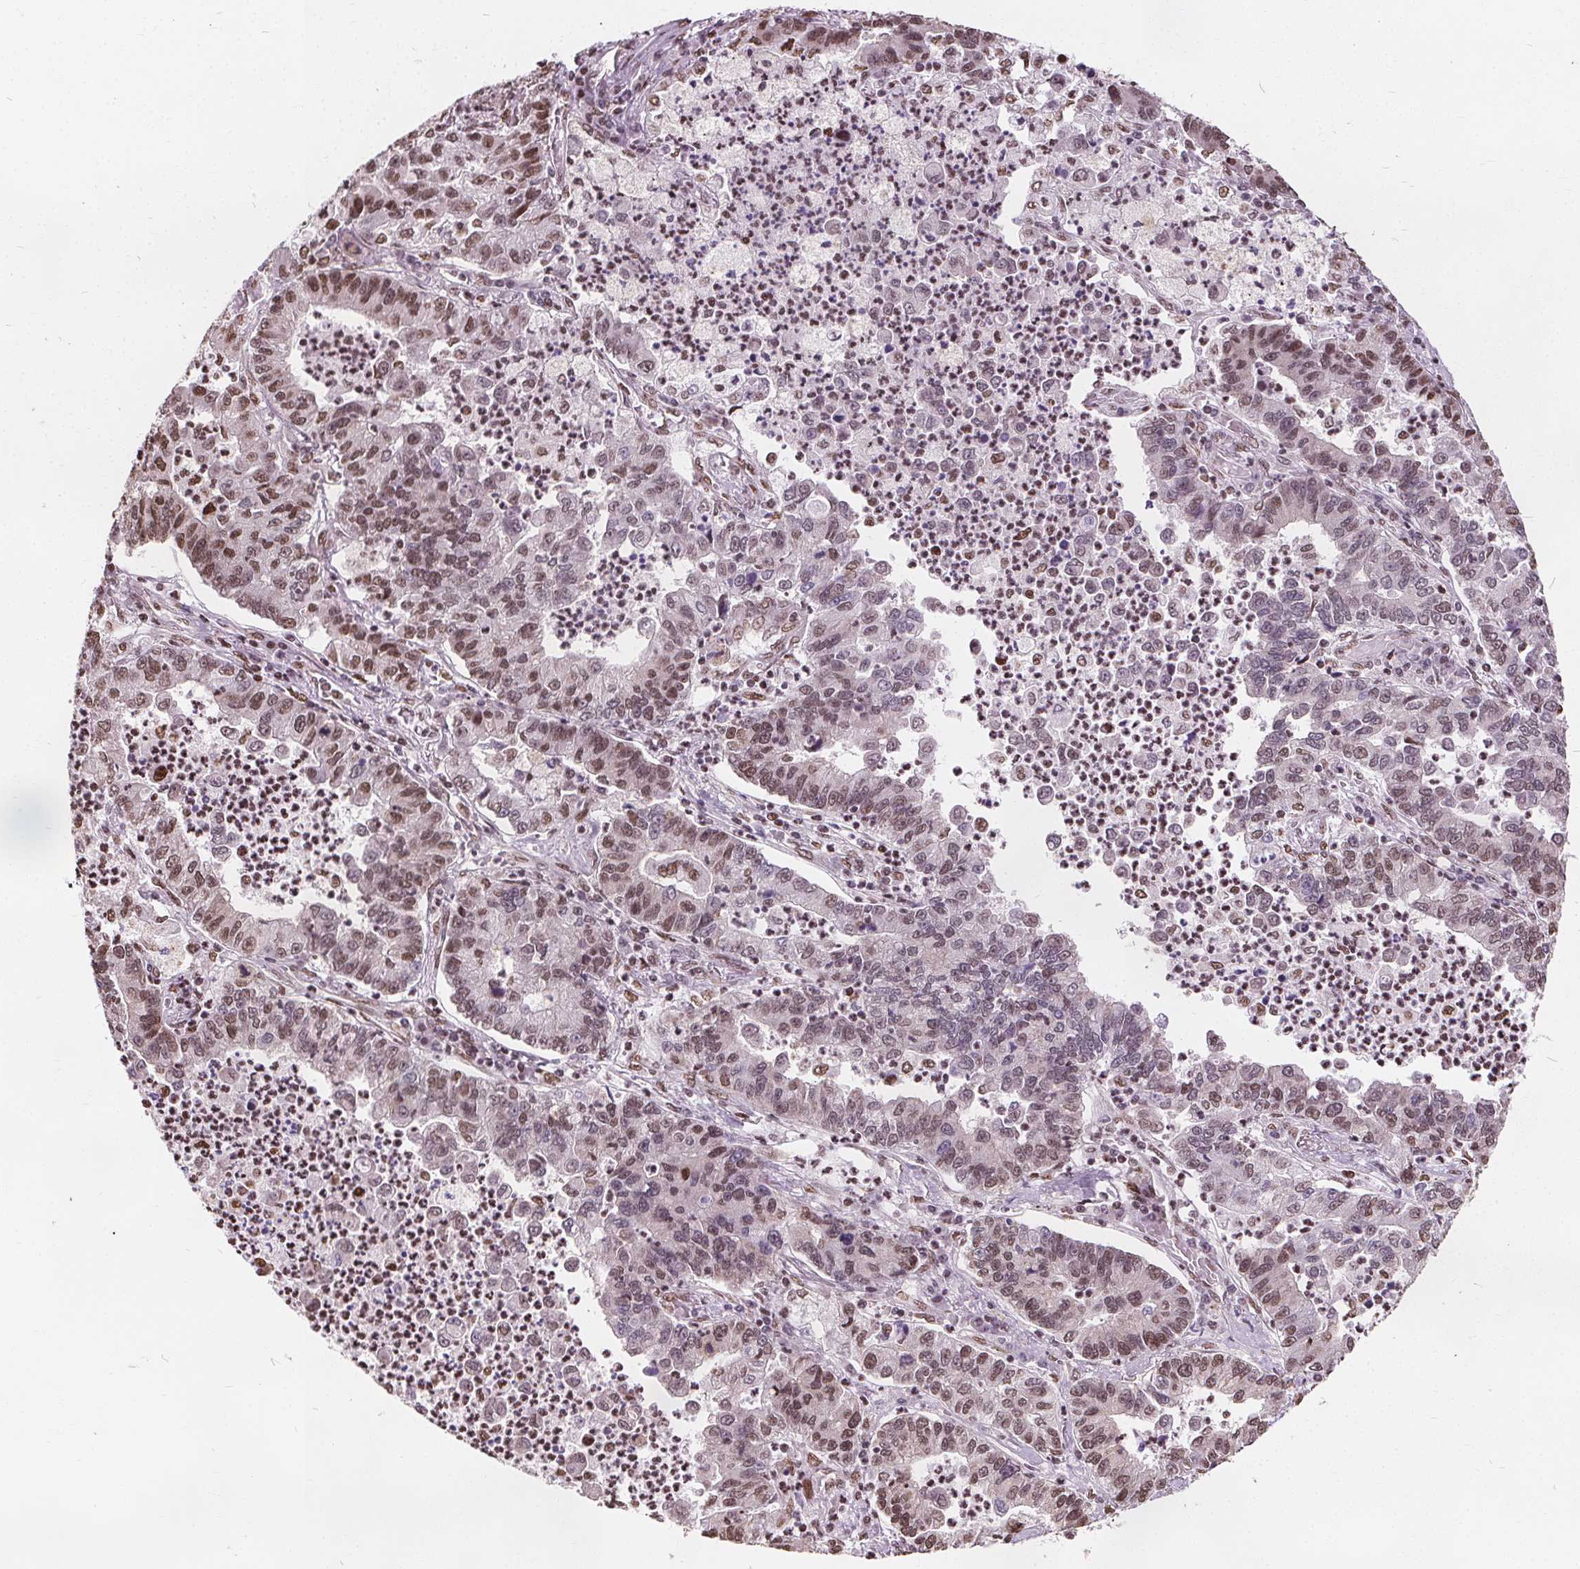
{"staining": {"intensity": "moderate", "quantity": "25%-75%", "location": "nuclear"}, "tissue": "lung cancer", "cell_type": "Tumor cells", "image_type": "cancer", "snomed": [{"axis": "morphology", "description": "Adenocarcinoma, NOS"}, {"axis": "topography", "description": "Lung"}], "caption": "IHC photomicrograph of adenocarcinoma (lung) stained for a protein (brown), which reveals medium levels of moderate nuclear positivity in approximately 25%-75% of tumor cells.", "gene": "ISLR2", "patient": {"sex": "female", "age": 57}}